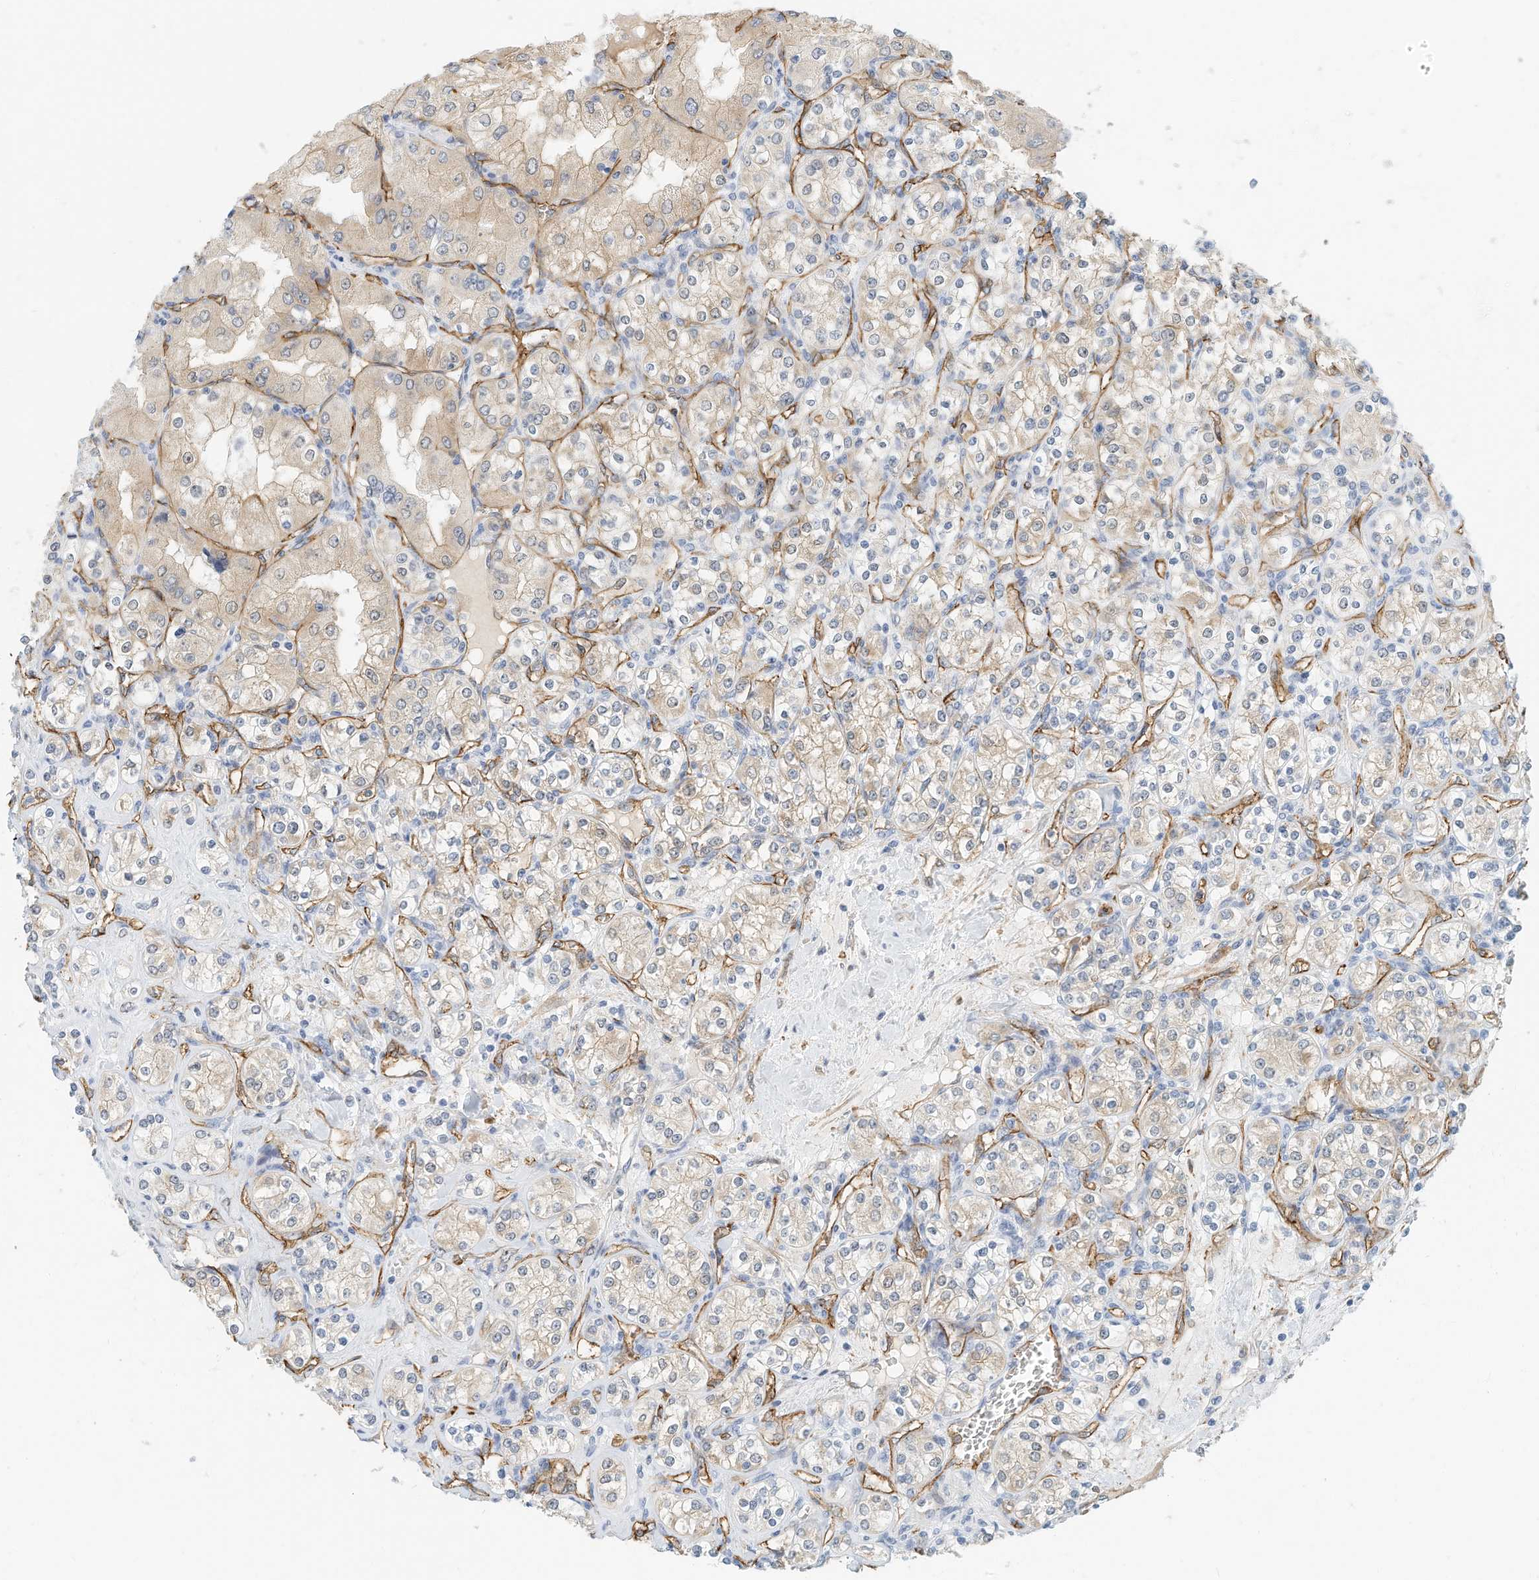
{"staining": {"intensity": "weak", "quantity": "25%-75%", "location": "cytoplasmic/membranous"}, "tissue": "renal cancer", "cell_type": "Tumor cells", "image_type": "cancer", "snomed": [{"axis": "morphology", "description": "Adenocarcinoma, NOS"}, {"axis": "topography", "description": "Kidney"}], "caption": "Immunohistochemistry of human renal adenocarcinoma shows low levels of weak cytoplasmic/membranous staining in approximately 25%-75% of tumor cells.", "gene": "ARHGAP28", "patient": {"sex": "male", "age": 77}}